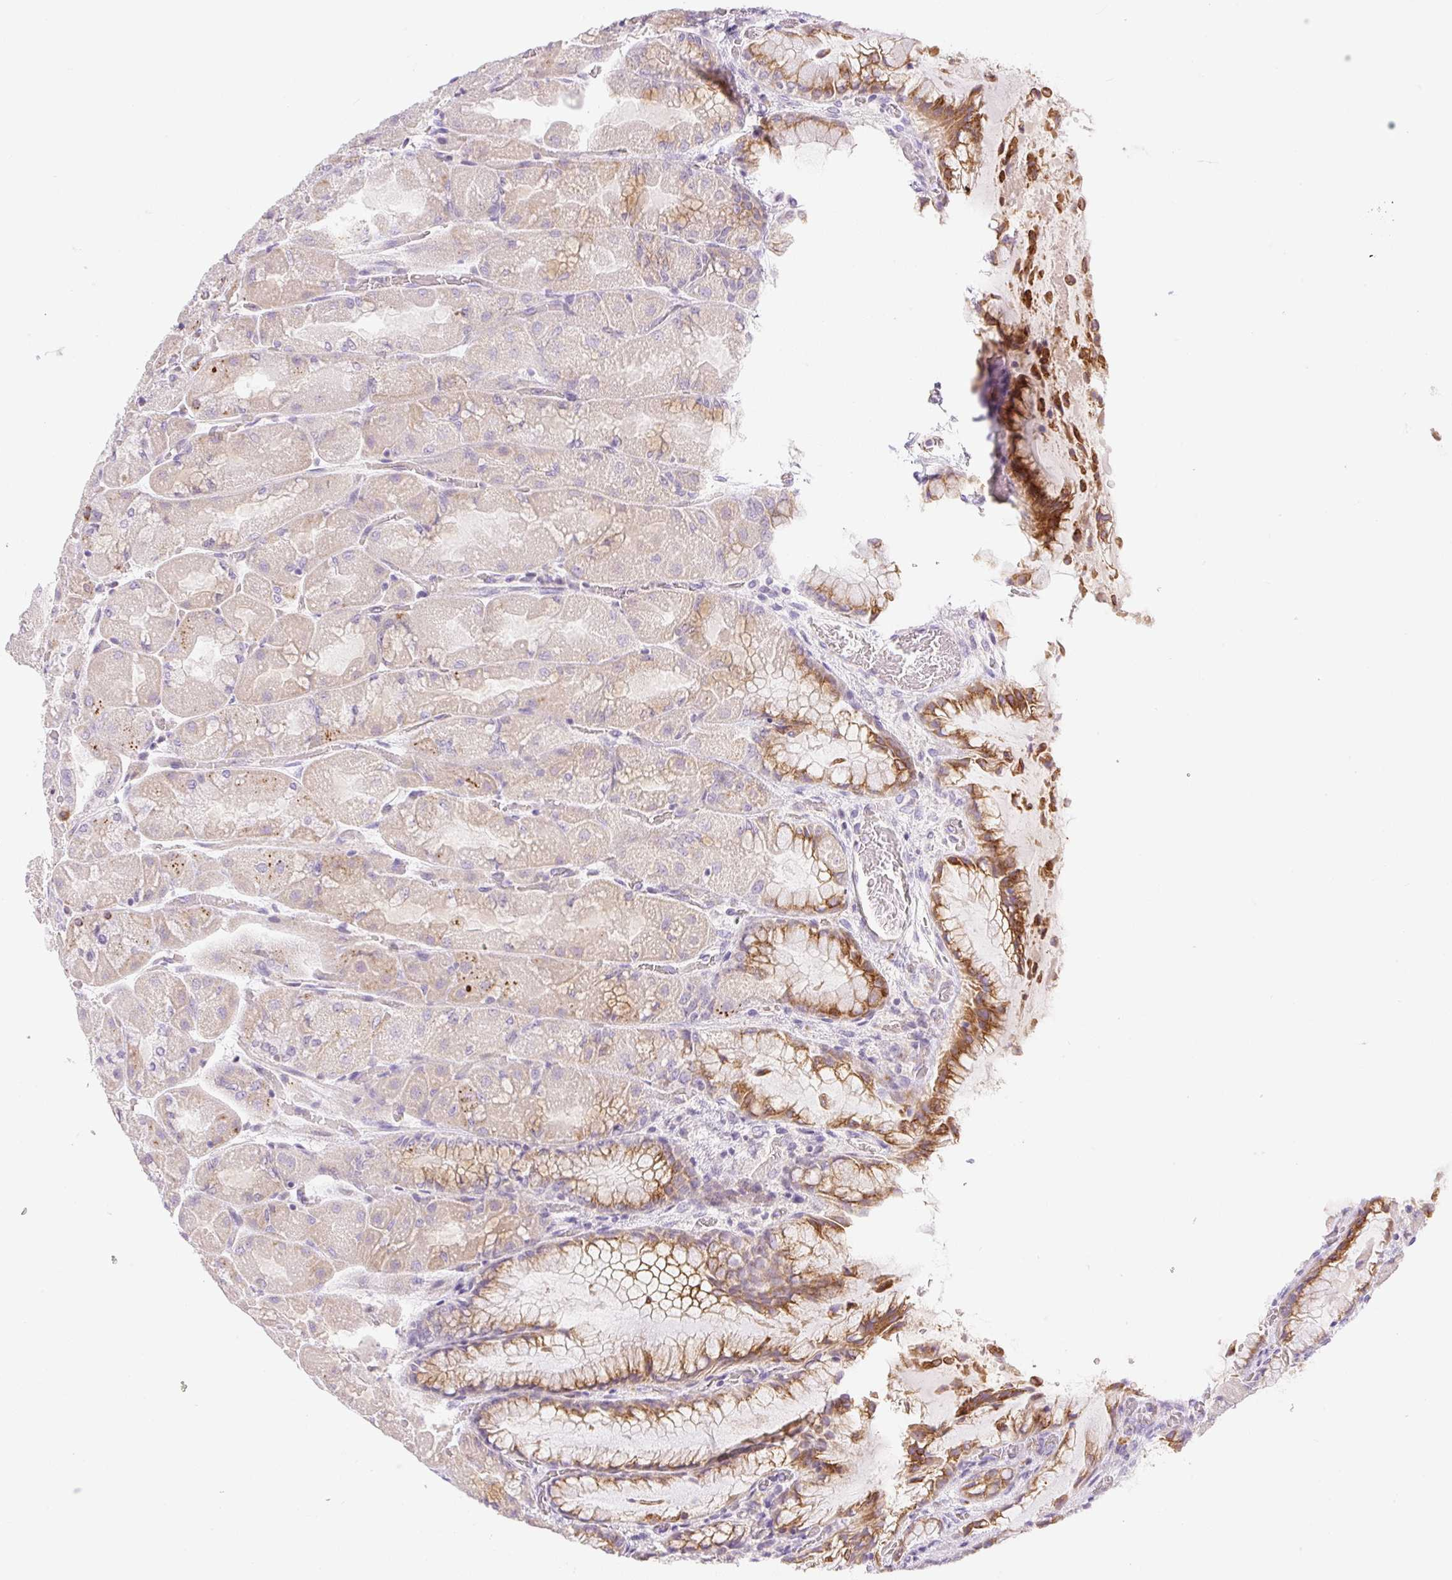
{"staining": {"intensity": "strong", "quantity": "<25%", "location": "cytoplasmic/membranous"}, "tissue": "stomach", "cell_type": "Glandular cells", "image_type": "normal", "snomed": [{"axis": "morphology", "description": "Normal tissue, NOS"}, {"axis": "topography", "description": "Stomach"}], "caption": "Strong cytoplasmic/membranous positivity is present in approximately <25% of glandular cells in unremarkable stomach. The protein of interest is stained brown, and the nuclei are stained in blue (DAB IHC with brightfield microscopy, high magnification).", "gene": "MIA2", "patient": {"sex": "female", "age": 61}}